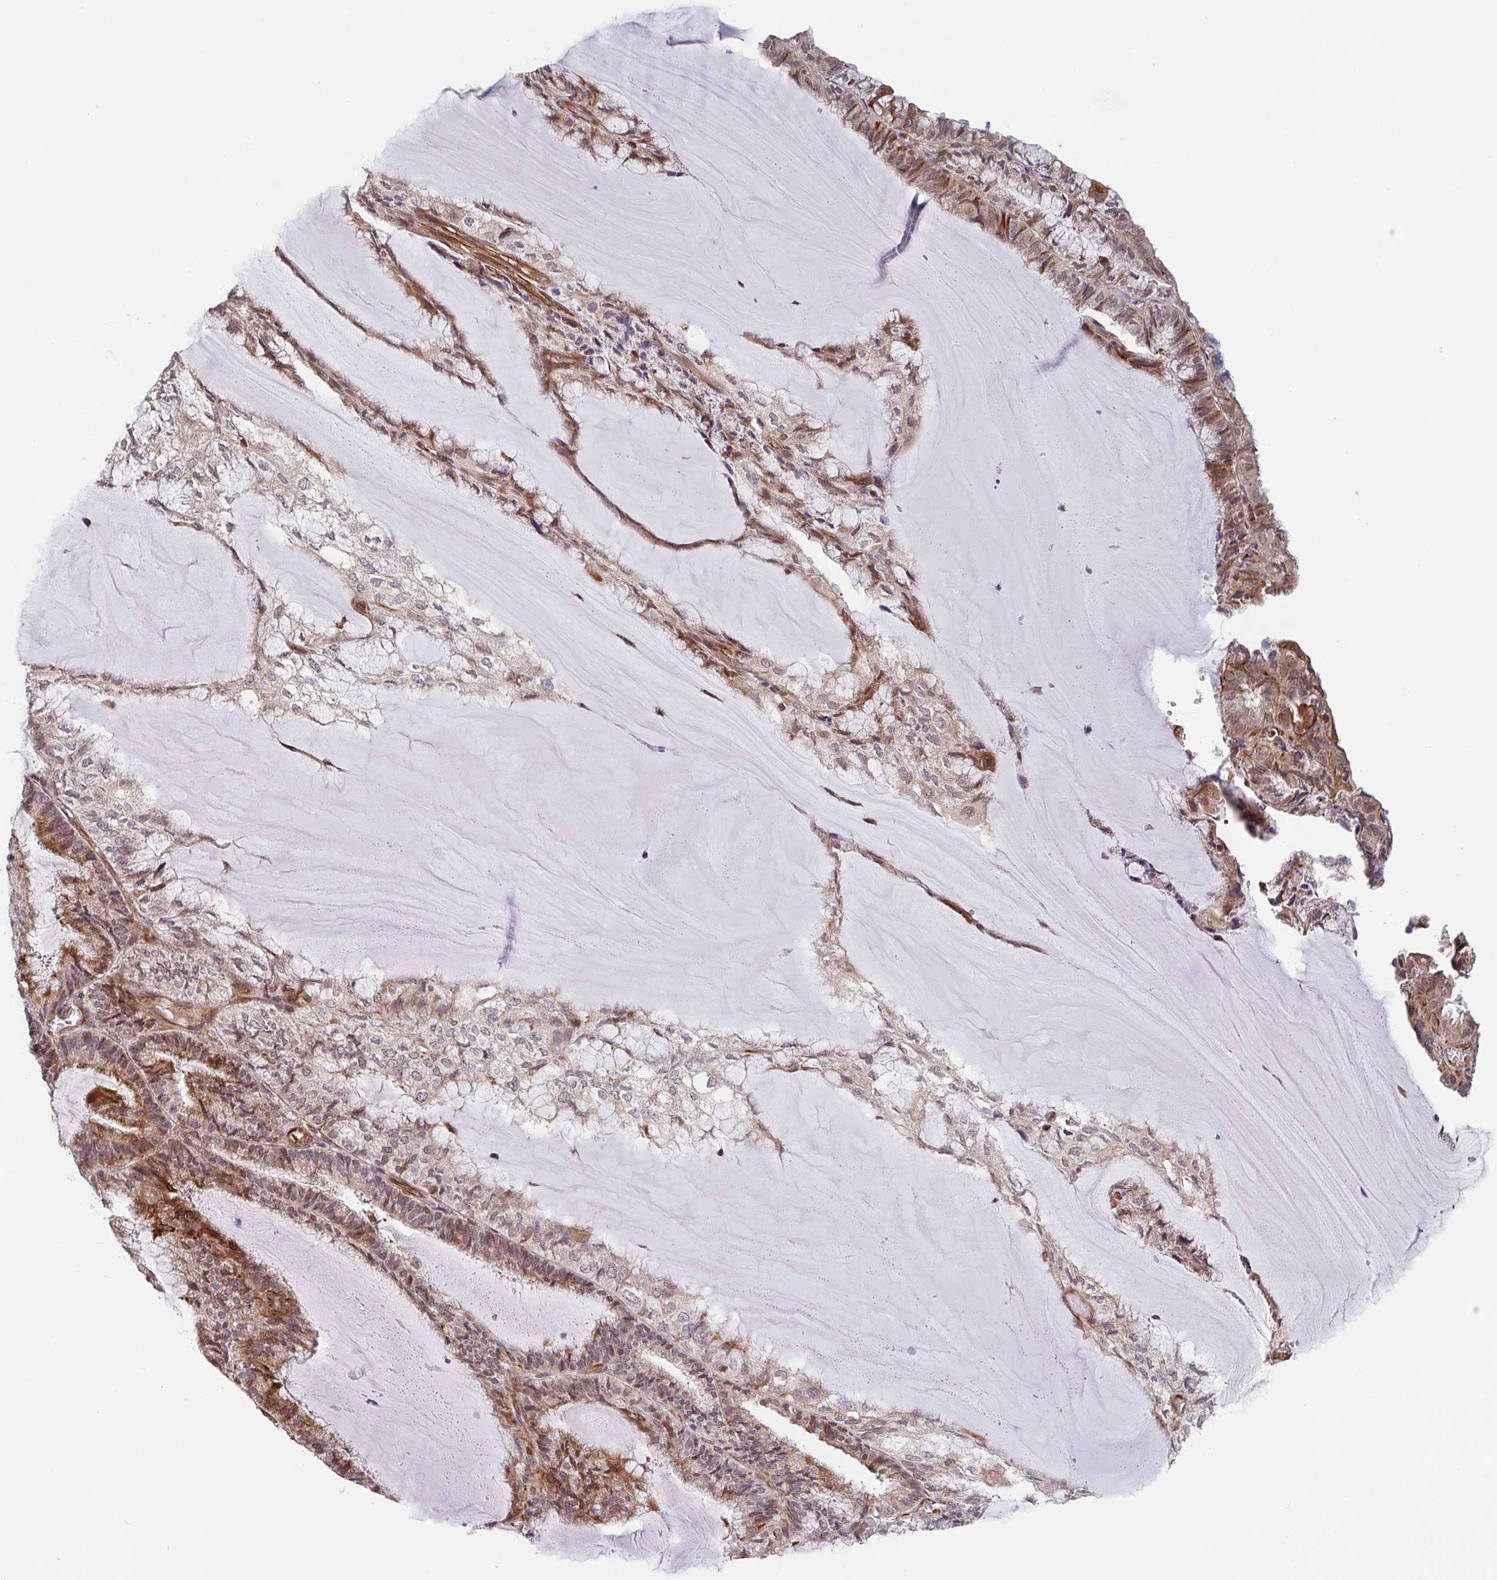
{"staining": {"intensity": "moderate", "quantity": "25%-75%", "location": "cytoplasmic/membranous"}, "tissue": "endometrial cancer", "cell_type": "Tumor cells", "image_type": "cancer", "snomed": [{"axis": "morphology", "description": "Adenocarcinoma, NOS"}, {"axis": "topography", "description": "Endometrium"}], "caption": "Immunohistochemistry (IHC) histopathology image of adenocarcinoma (endometrial) stained for a protein (brown), which demonstrates medium levels of moderate cytoplasmic/membranous expression in approximately 25%-75% of tumor cells.", "gene": "NUB1", "patient": {"sex": "female", "age": 81}}